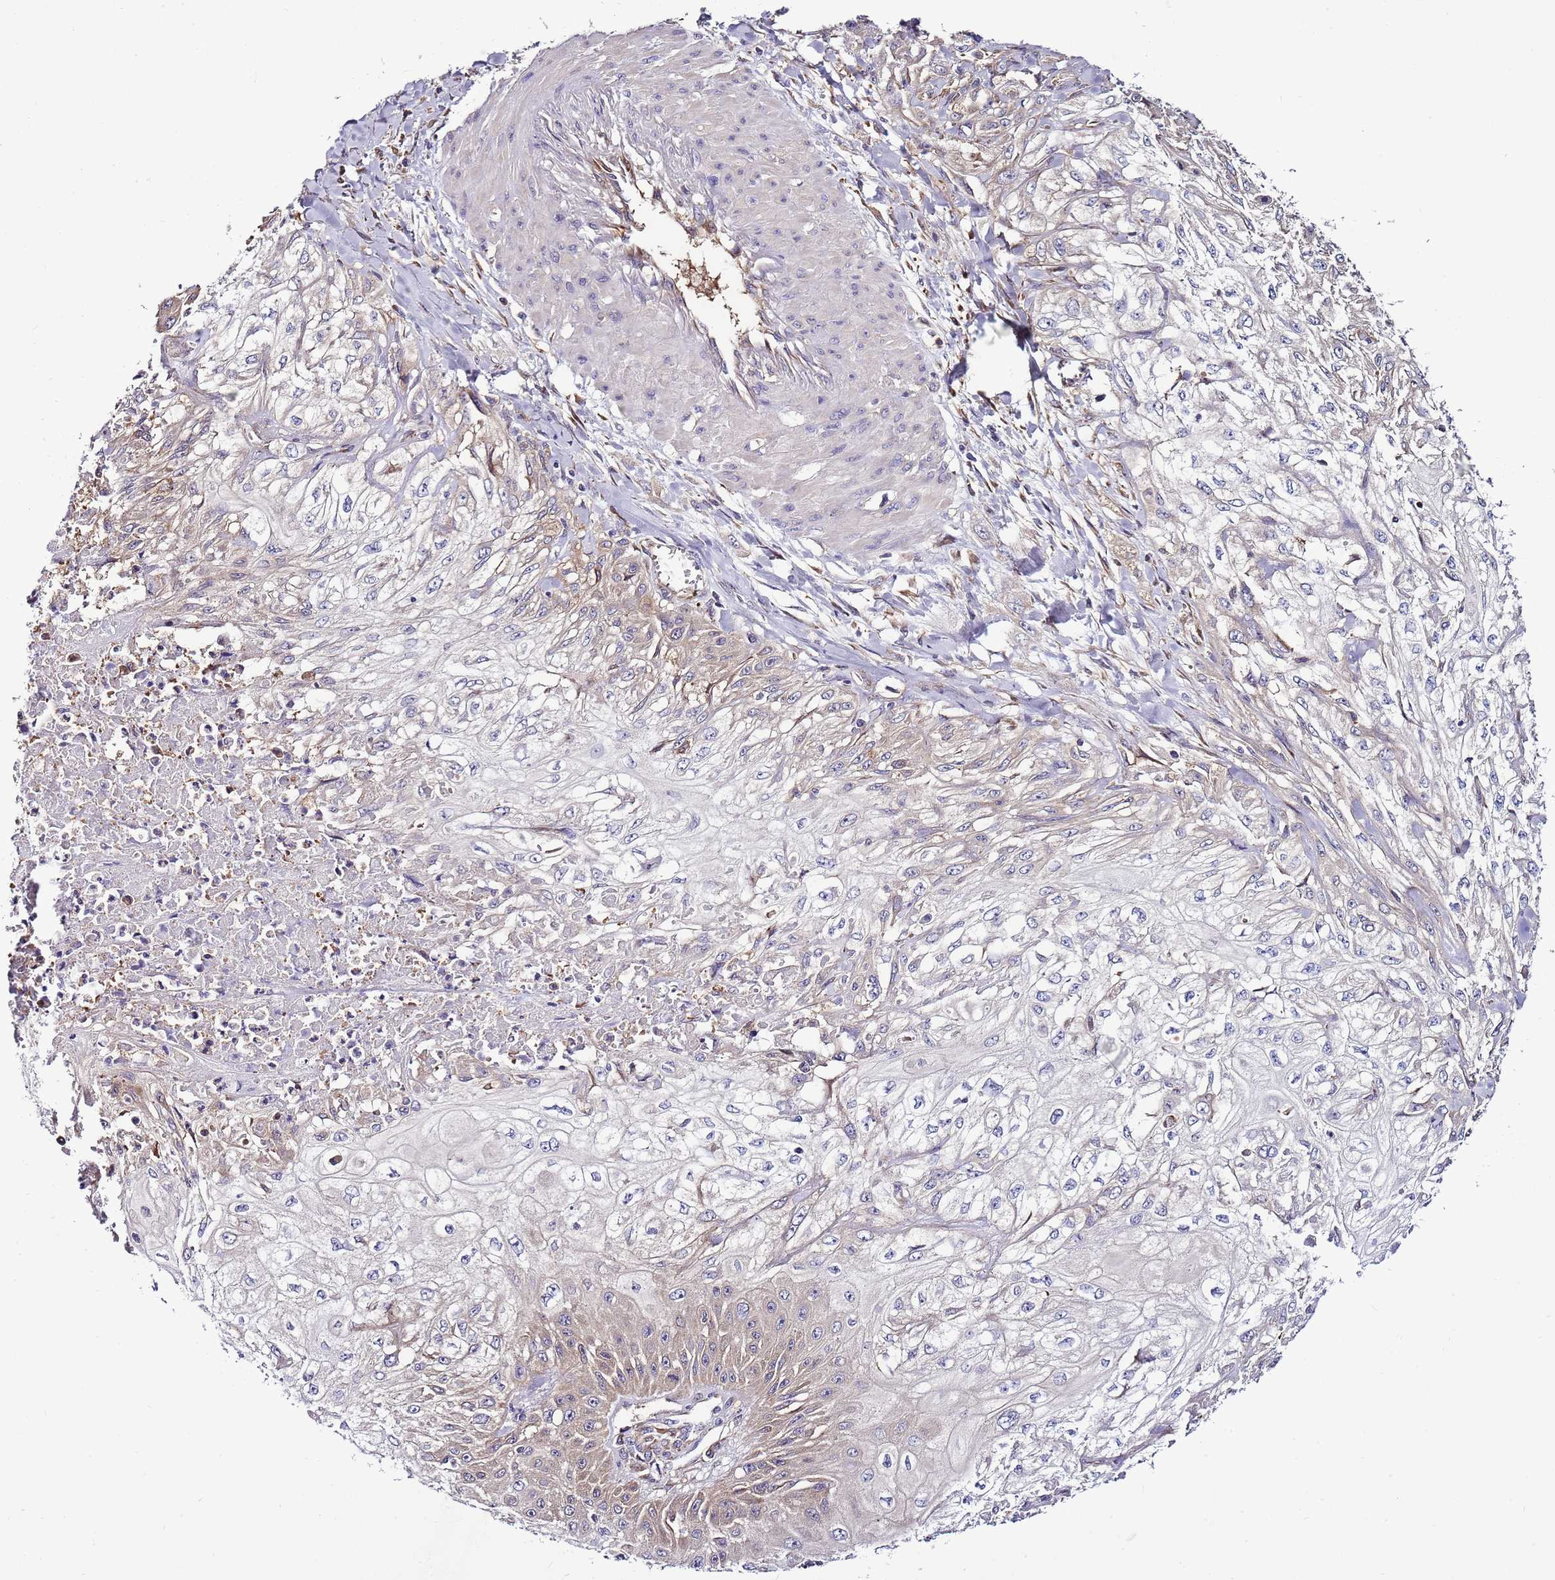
{"staining": {"intensity": "weak", "quantity": "25%-75%", "location": "cytoplasmic/membranous"}, "tissue": "skin cancer", "cell_type": "Tumor cells", "image_type": "cancer", "snomed": [{"axis": "morphology", "description": "Squamous cell carcinoma, NOS"}, {"axis": "morphology", "description": "Squamous cell carcinoma, metastatic, NOS"}, {"axis": "topography", "description": "Skin"}, {"axis": "topography", "description": "Lymph node"}], "caption": "This is a photomicrograph of immunohistochemistry (IHC) staining of skin cancer (squamous cell carcinoma), which shows weak expression in the cytoplasmic/membranous of tumor cells.", "gene": "ATXN2L", "patient": {"sex": "male", "age": 75}}